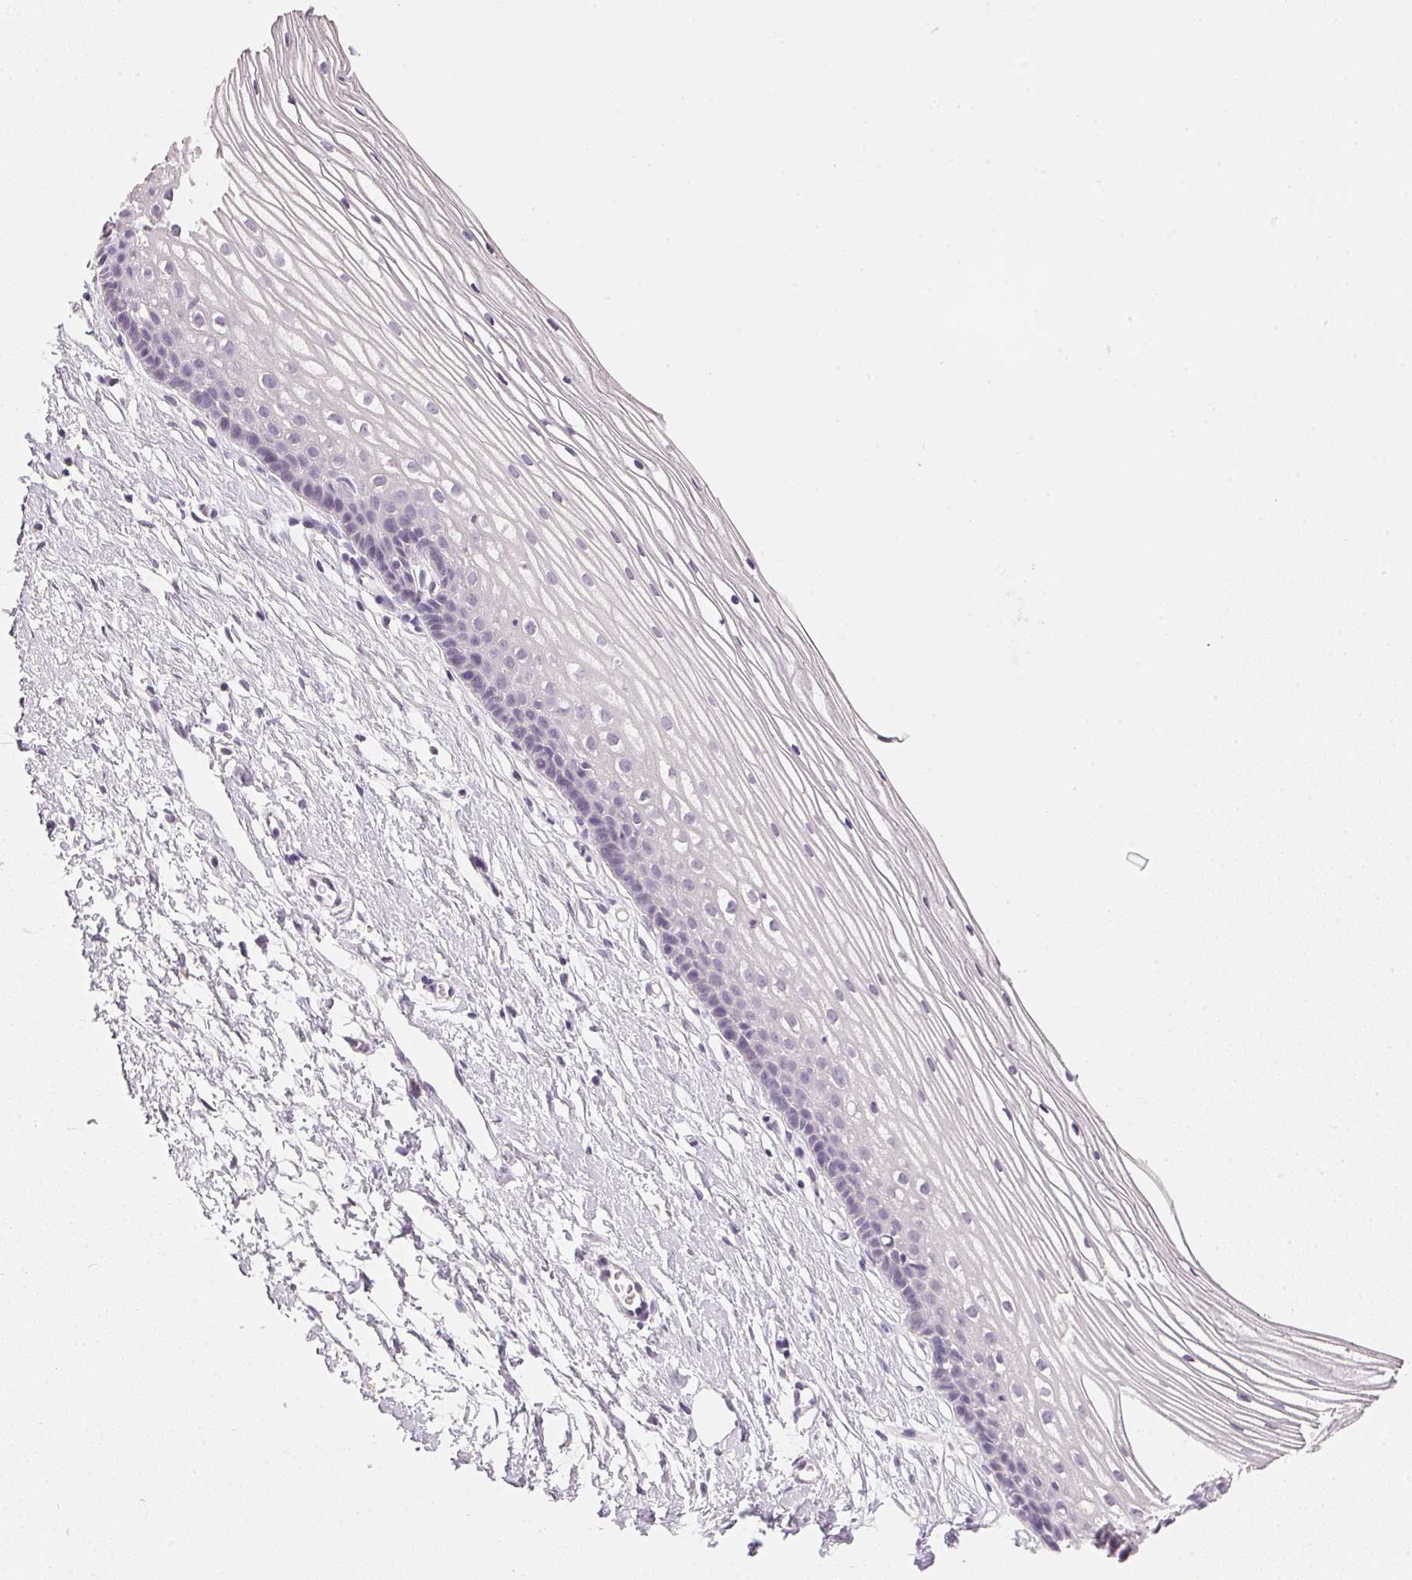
{"staining": {"intensity": "negative", "quantity": "none", "location": "none"}, "tissue": "cervix", "cell_type": "Glandular cells", "image_type": "normal", "snomed": [{"axis": "morphology", "description": "Normal tissue, NOS"}, {"axis": "topography", "description": "Cervix"}], "caption": "Immunohistochemistry (IHC) of normal cervix exhibits no positivity in glandular cells. (DAB immunohistochemistry with hematoxylin counter stain).", "gene": "IGFBP1", "patient": {"sex": "female", "age": 40}}